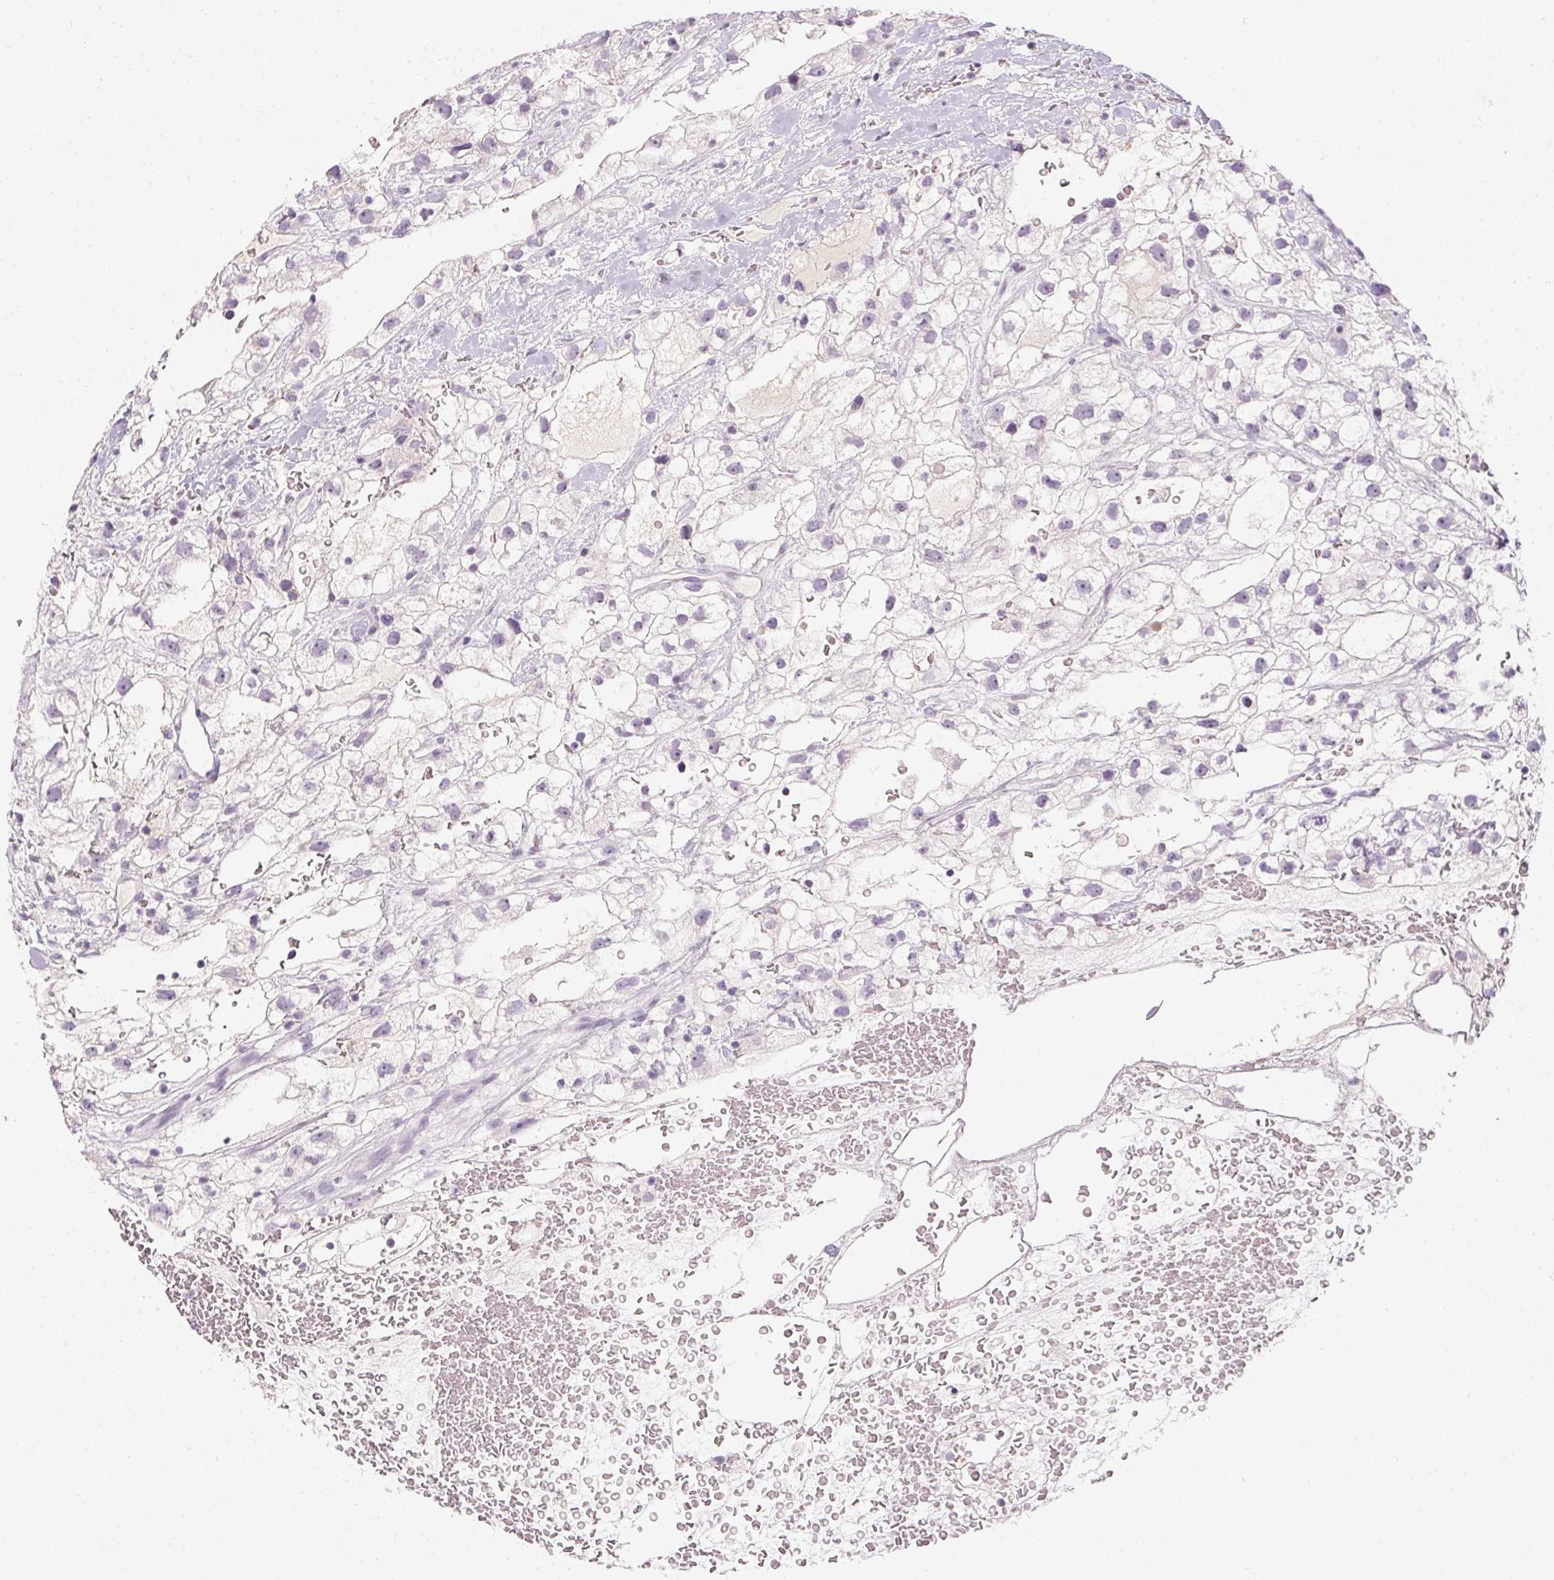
{"staining": {"intensity": "negative", "quantity": "none", "location": "none"}, "tissue": "renal cancer", "cell_type": "Tumor cells", "image_type": "cancer", "snomed": [{"axis": "morphology", "description": "Adenocarcinoma, NOS"}, {"axis": "topography", "description": "Kidney"}], "caption": "Immunohistochemistry (IHC) image of human adenocarcinoma (renal) stained for a protein (brown), which shows no expression in tumor cells.", "gene": "TMEM72", "patient": {"sex": "male", "age": 59}}